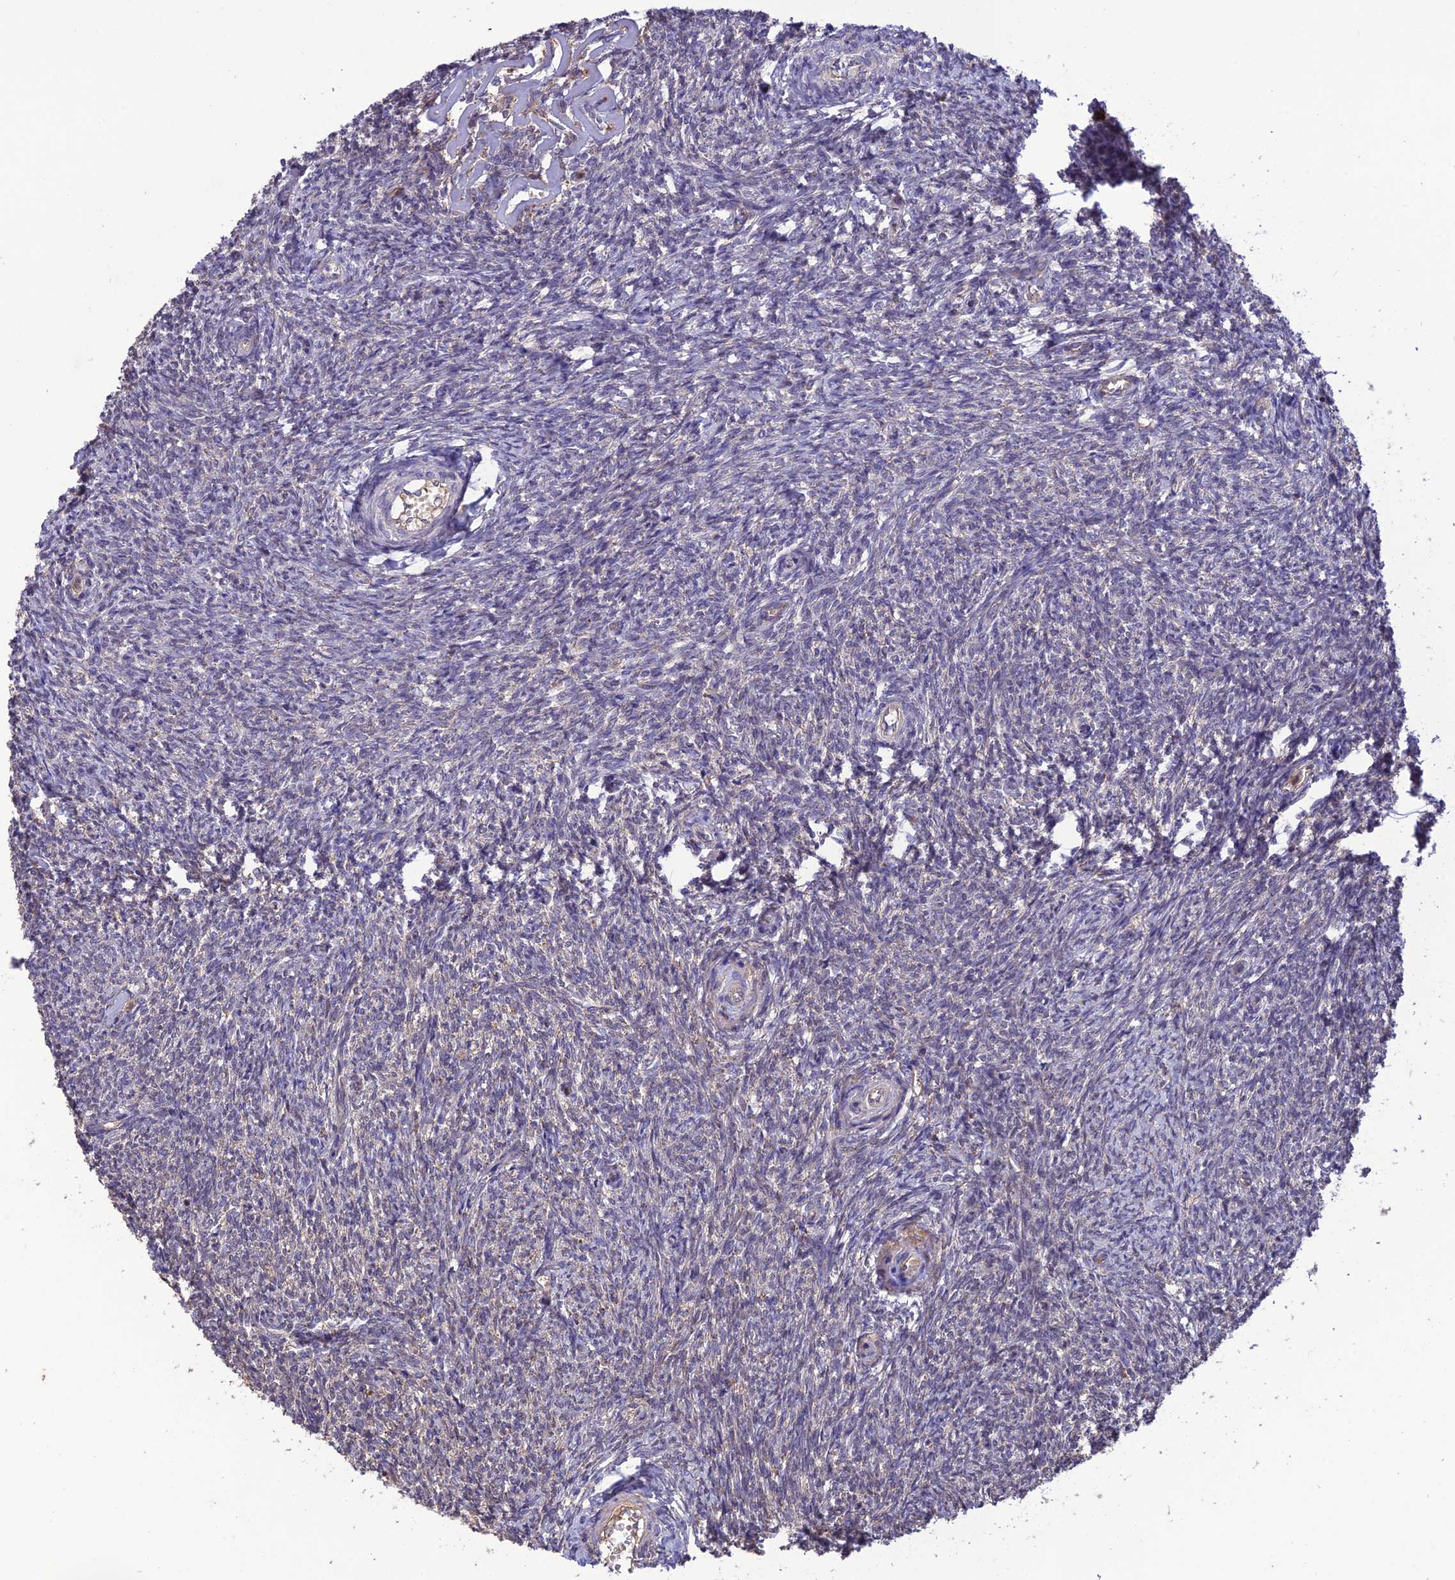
{"staining": {"intensity": "weak", "quantity": ">75%", "location": "cytoplasmic/membranous"}, "tissue": "ovary", "cell_type": "Follicle cells", "image_type": "normal", "snomed": [{"axis": "morphology", "description": "Normal tissue, NOS"}, {"axis": "topography", "description": "Ovary"}], "caption": "A high-resolution histopathology image shows IHC staining of normal ovary, which exhibits weak cytoplasmic/membranous positivity in approximately >75% of follicle cells. The staining was performed using DAB, with brown indicating positive protein expression. Nuclei are stained blue with hematoxylin.", "gene": "MIOS", "patient": {"sex": "female", "age": 44}}